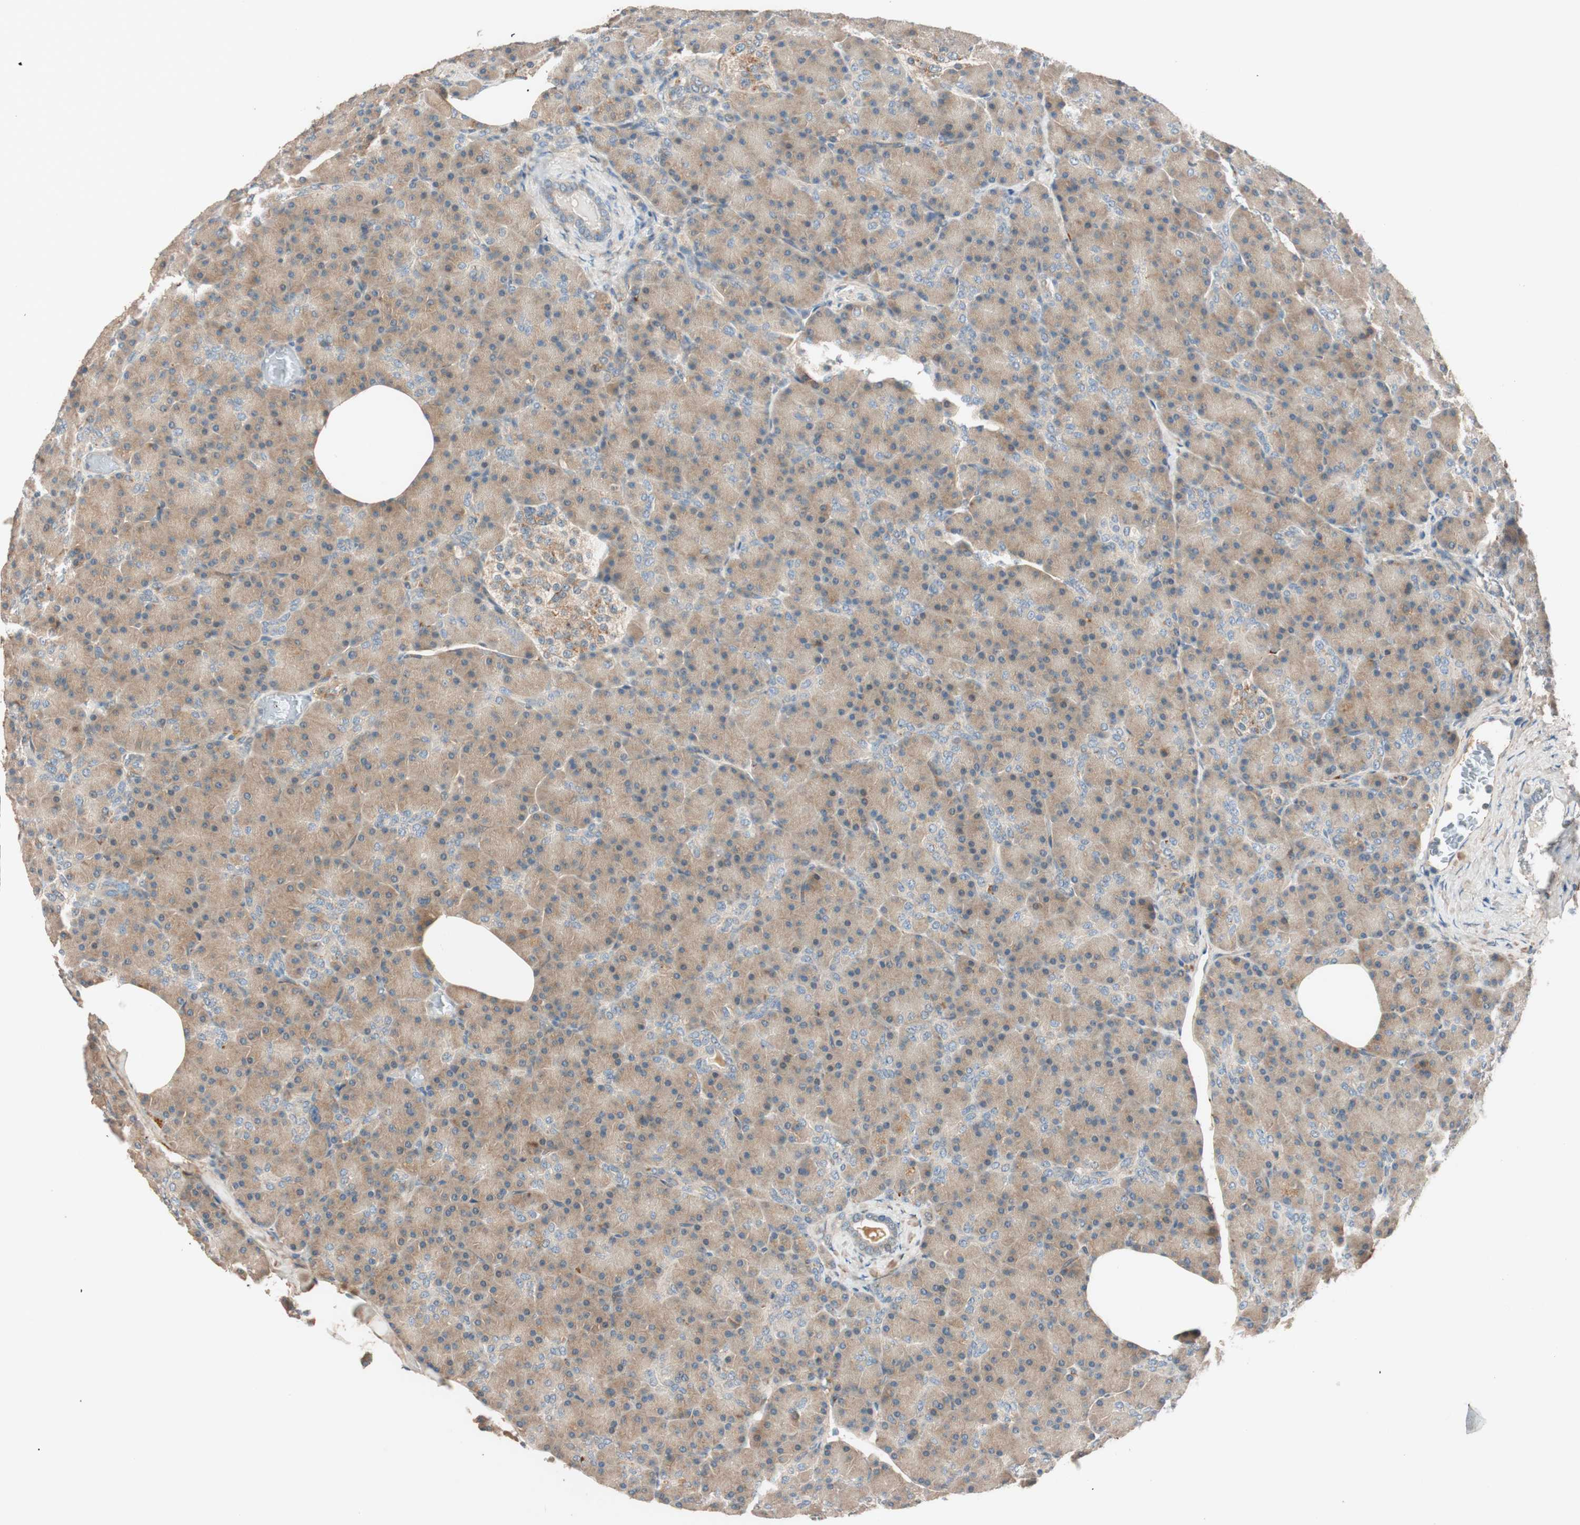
{"staining": {"intensity": "moderate", "quantity": ">75%", "location": "cytoplasmic/membranous"}, "tissue": "pancreas", "cell_type": "Exocrine glandular cells", "image_type": "normal", "snomed": [{"axis": "morphology", "description": "Normal tissue, NOS"}, {"axis": "topography", "description": "Pancreas"}], "caption": "Exocrine glandular cells show medium levels of moderate cytoplasmic/membranous expression in about >75% of cells in benign pancreas. (brown staining indicates protein expression, while blue staining denotes nuclei).", "gene": "EPHA6", "patient": {"sex": "female", "age": 43}}